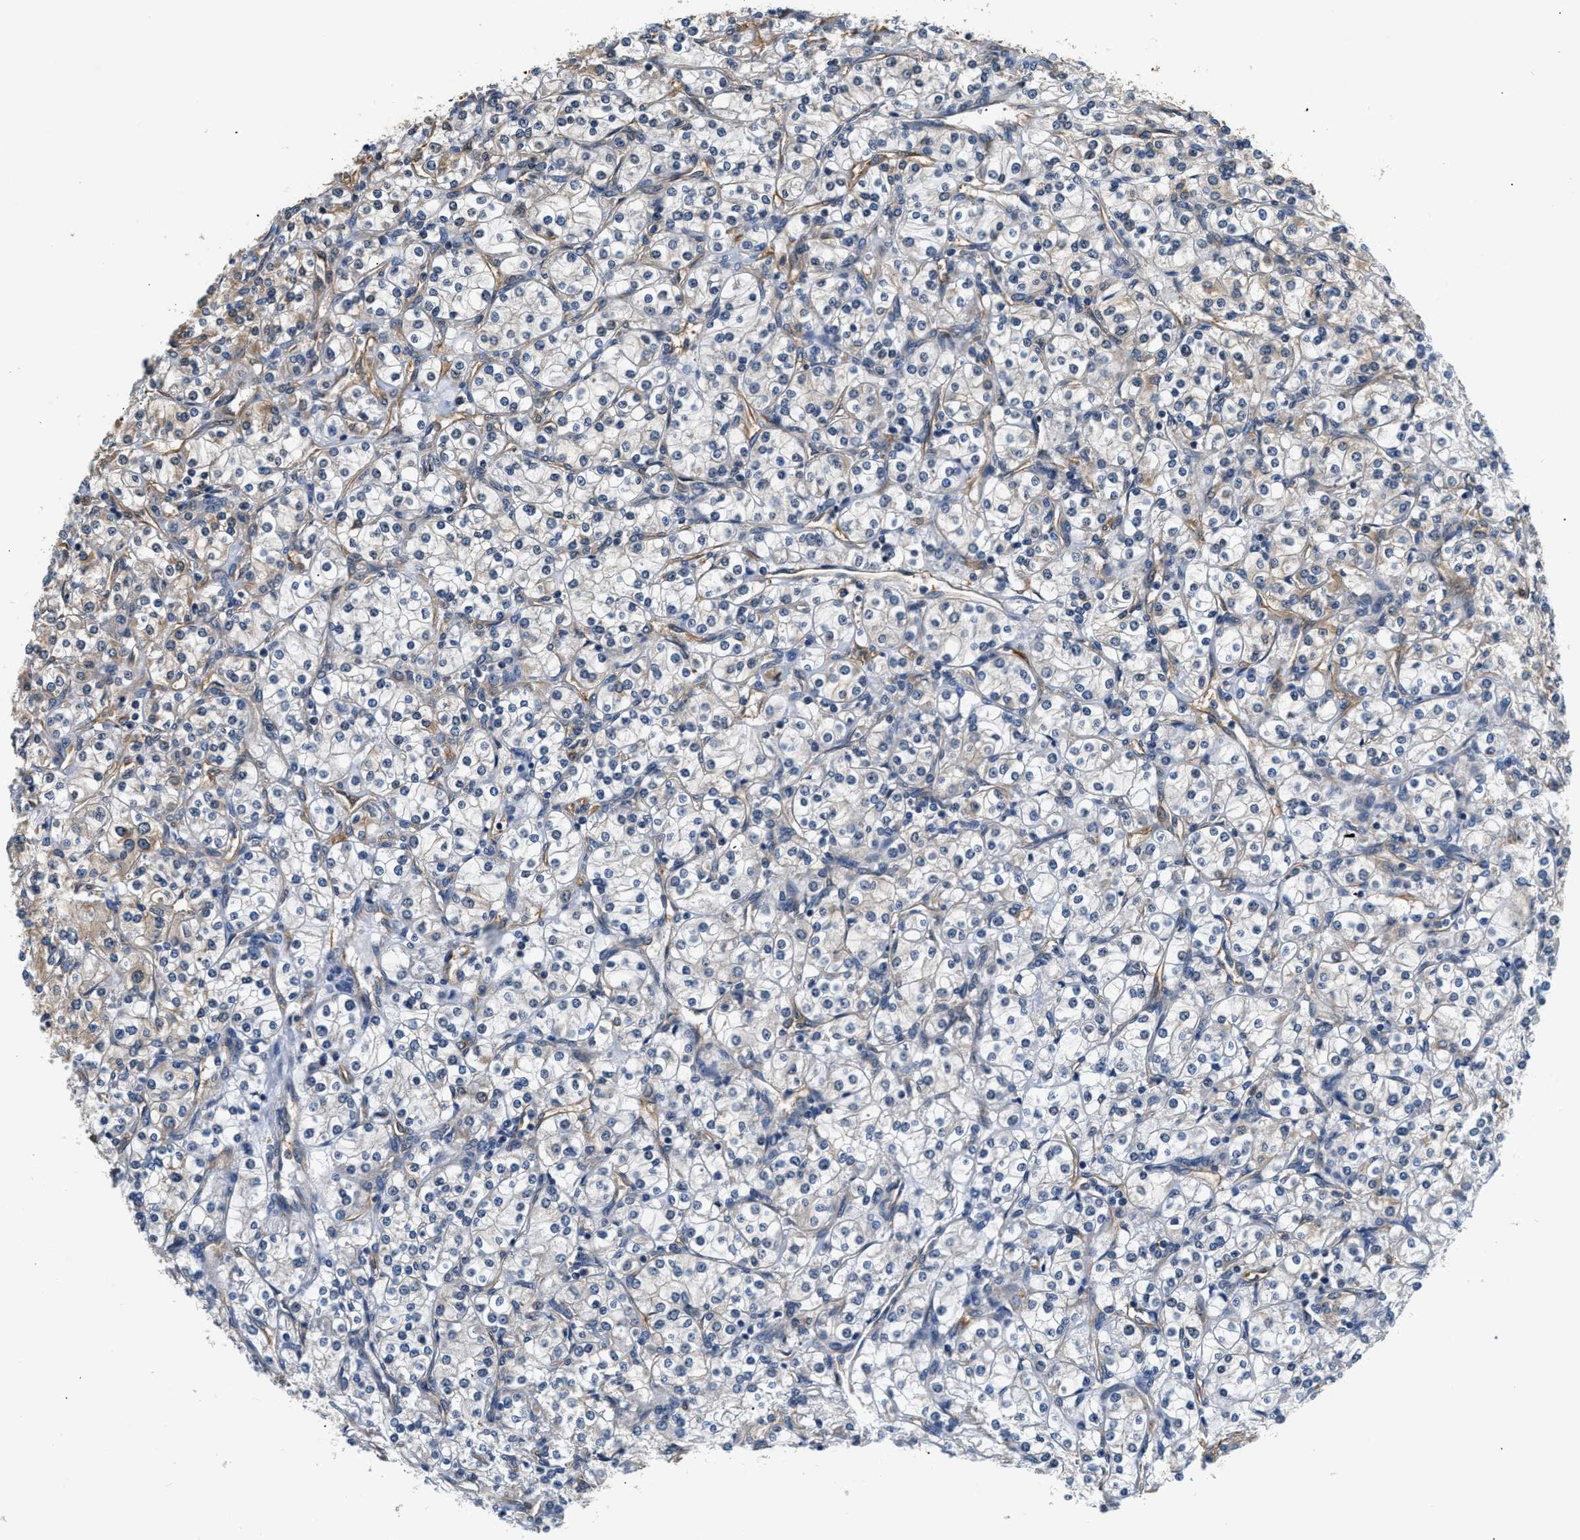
{"staining": {"intensity": "moderate", "quantity": "<25%", "location": "cytoplasmic/membranous"}, "tissue": "renal cancer", "cell_type": "Tumor cells", "image_type": "cancer", "snomed": [{"axis": "morphology", "description": "Adenocarcinoma, NOS"}, {"axis": "topography", "description": "Kidney"}], "caption": "Protein staining demonstrates moderate cytoplasmic/membranous positivity in about <25% of tumor cells in renal cancer.", "gene": "PPP2R1B", "patient": {"sex": "male", "age": 77}}